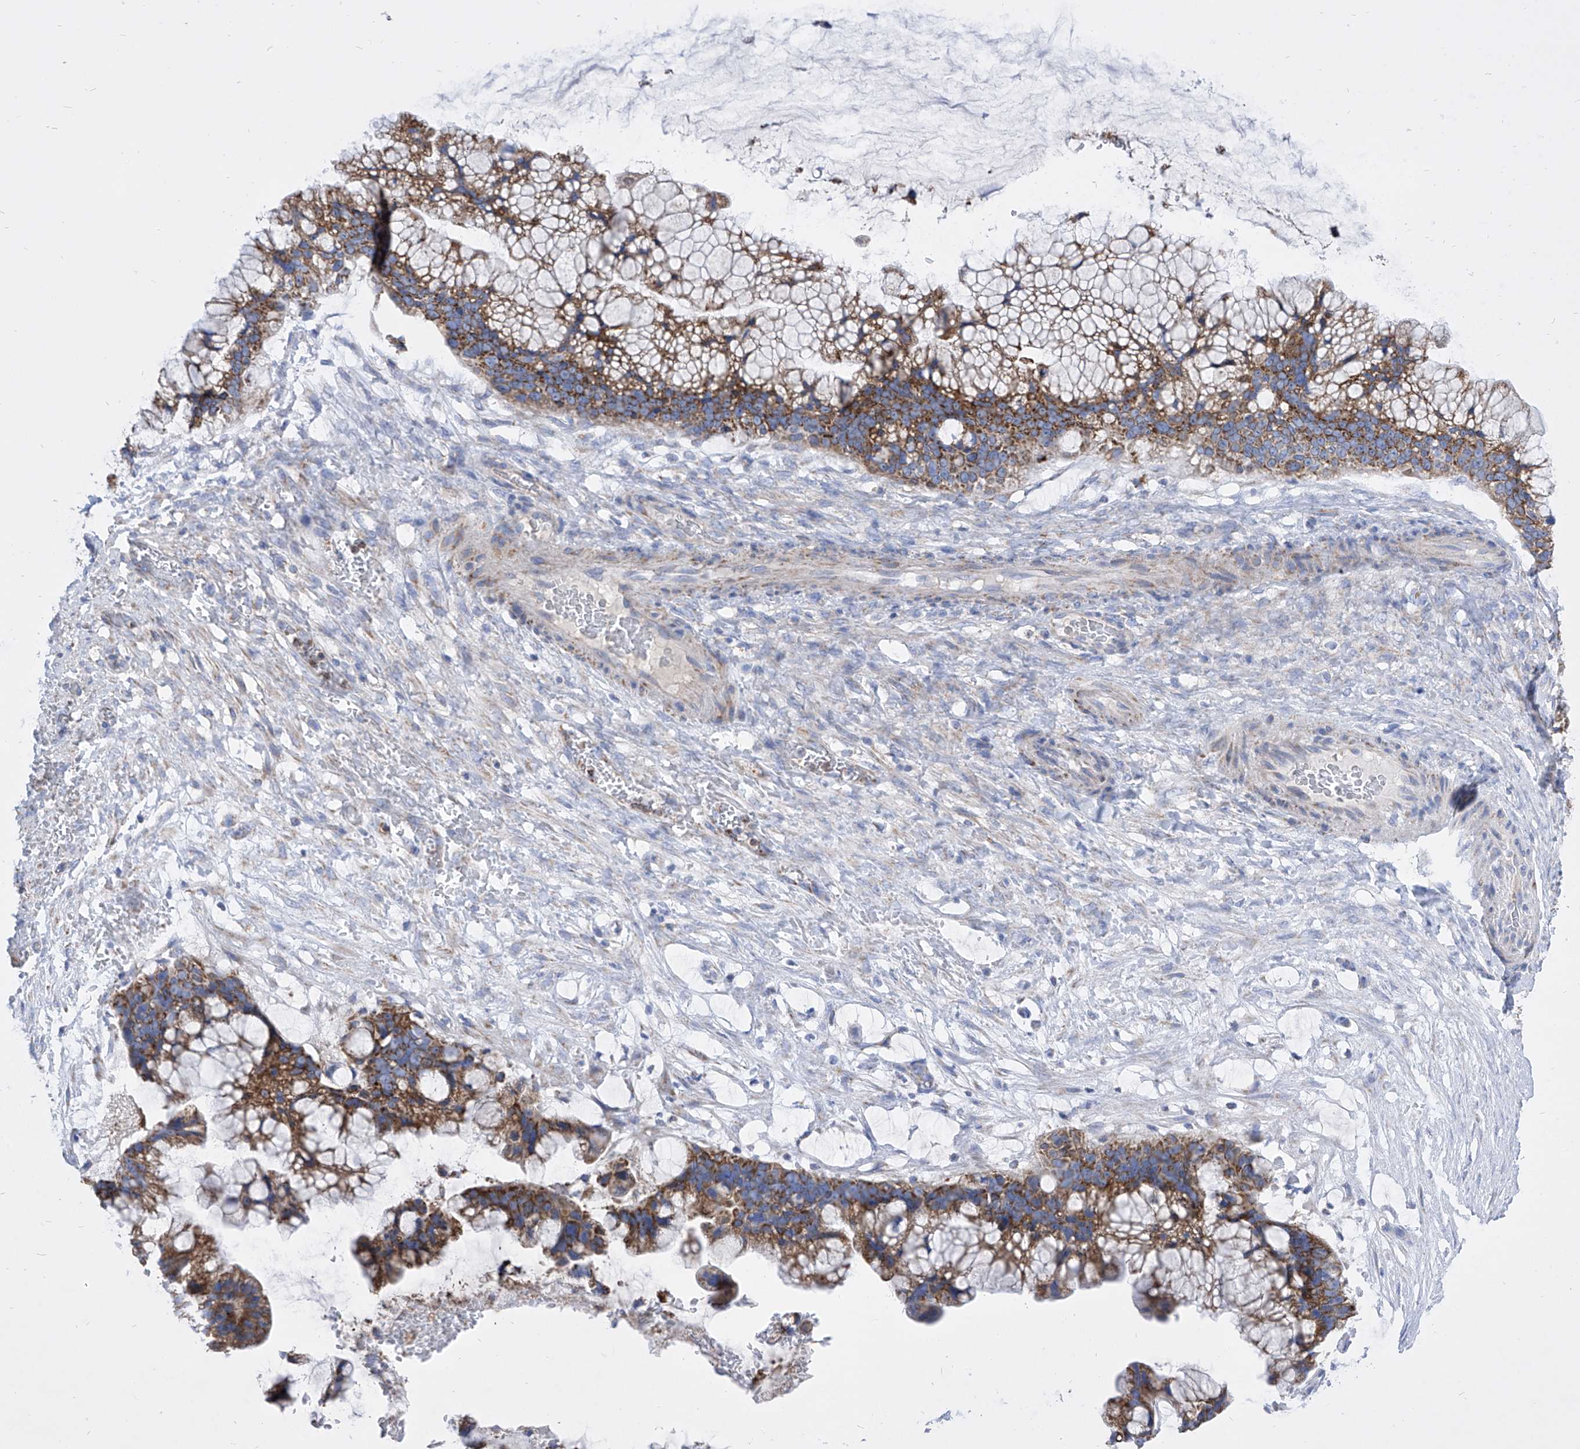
{"staining": {"intensity": "strong", "quantity": ">75%", "location": "cytoplasmic/membranous"}, "tissue": "ovarian cancer", "cell_type": "Tumor cells", "image_type": "cancer", "snomed": [{"axis": "morphology", "description": "Cystadenocarcinoma, mucinous, NOS"}, {"axis": "topography", "description": "Ovary"}], "caption": "Ovarian mucinous cystadenocarcinoma was stained to show a protein in brown. There is high levels of strong cytoplasmic/membranous expression in about >75% of tumor cells.", "gene": "COQ3", "patient": {"sex": "female", "age": 37}}